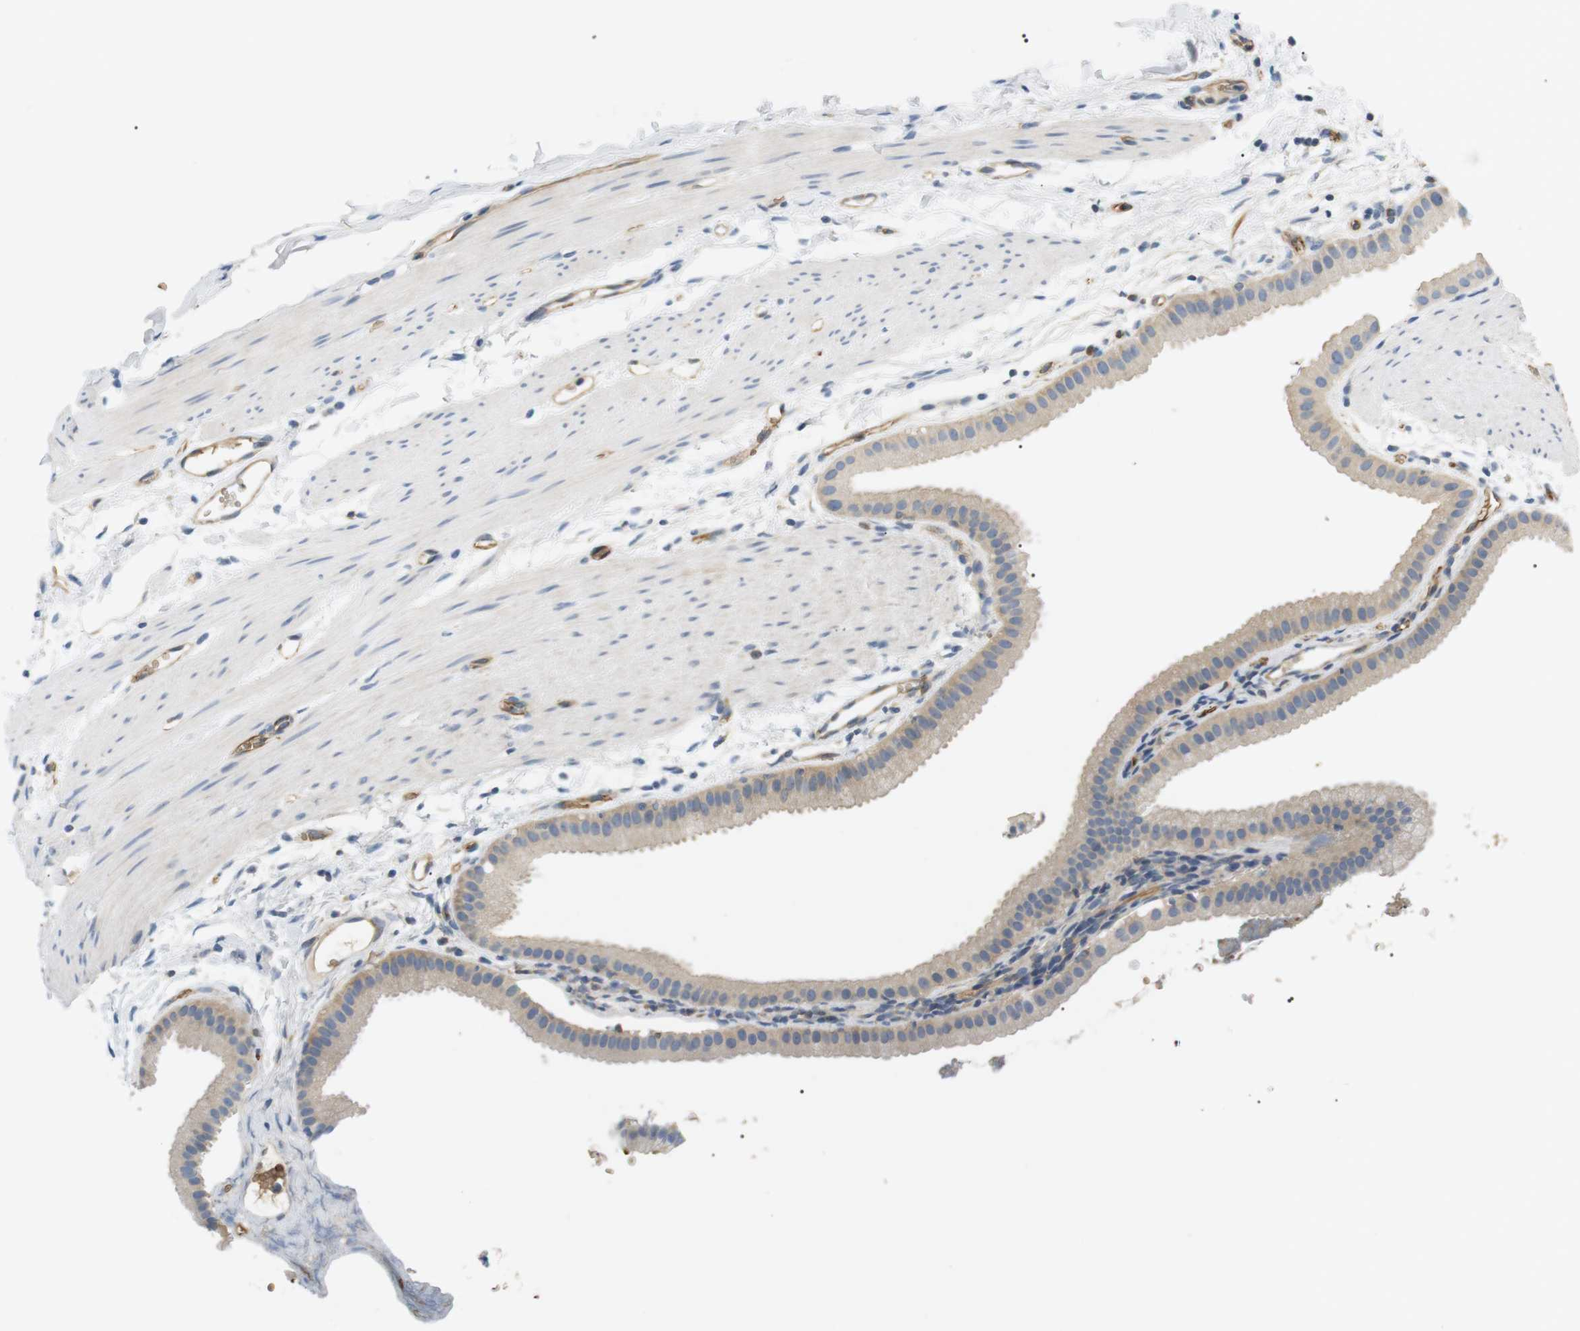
{"staining": {"intensity": "weak", "quantity": ">75%", "location": "cytoplasmic/membranous"}, "tissue": "gallbladder", "cell_type": "Glandular cells", "image_type": "normal", "snomed": [{"axis": "morphology", "description": "Normal tissue, NOS"}, {"axis": "topography", "description": "Gallbladder"}], "caption": "DAB (3,3'-diaminobenzidine) immunohistochemical staining of benign gallbladder exhibits weak cytoplasmic/membranous protein staining in approximately >75% of glandular cells.", "gene": "ADCY10", "patient": {"sex": "female", "age": 64}}